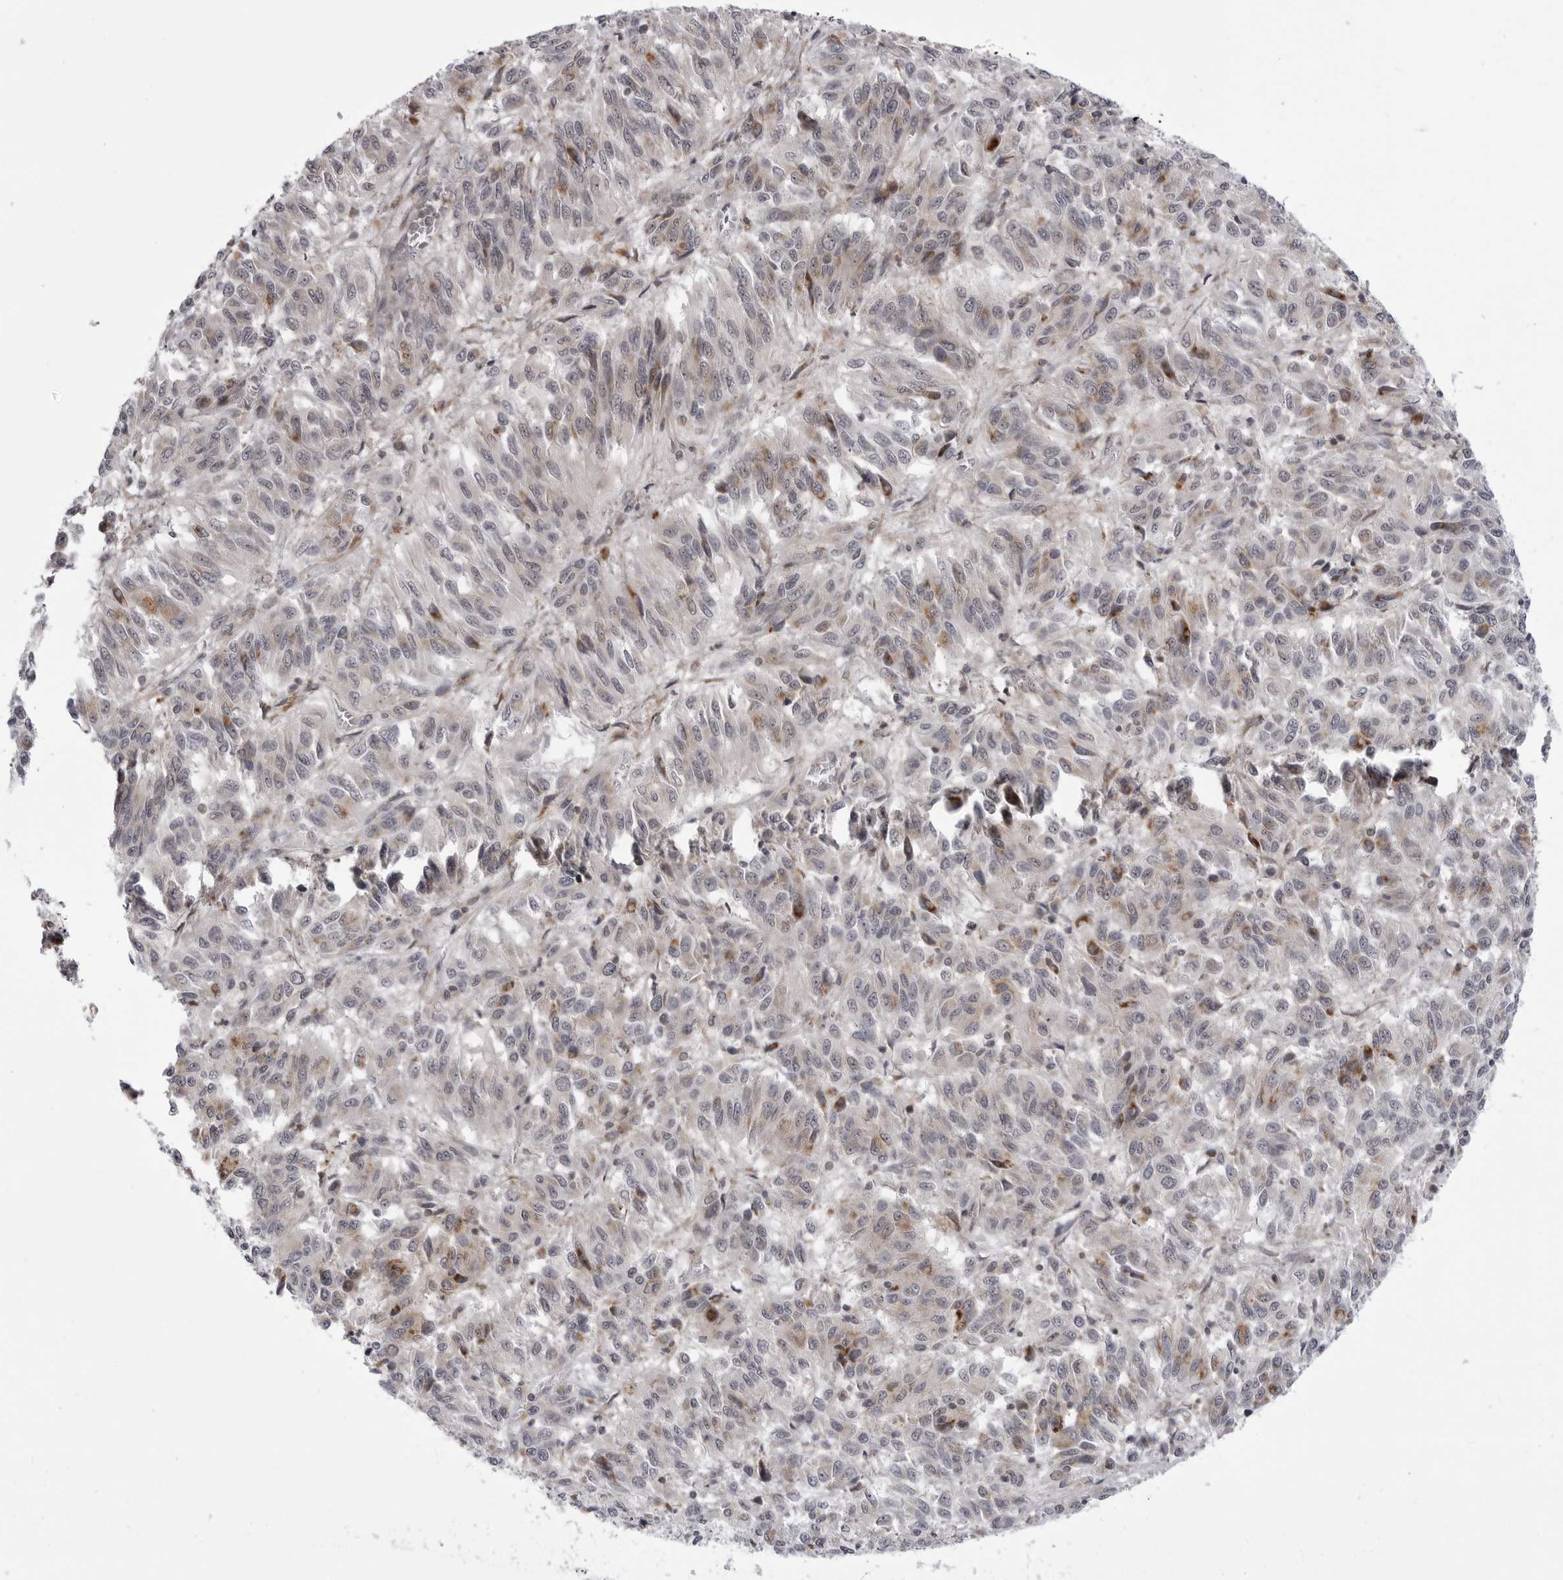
{"staining": {"intensity": "negative", "quantity": "none", "location": "none"}, "tissue": "melanoma", "cell_type": "Tumor cells", "image_type": "cancer", "snomed": [{"axis": "morphology", "description": "Malignant melanoma, Metastatic site"}, {"axis": "topography", "description": "Lung"}], "caption": "Immunohistochemistry (IHC) image of human malignant melanoma (metastatic site) stained for a protein (brown), which displays no positivity in tumor cells.", "gene": "CCDC18", "patient": {"sex": "male", "age": 64}}